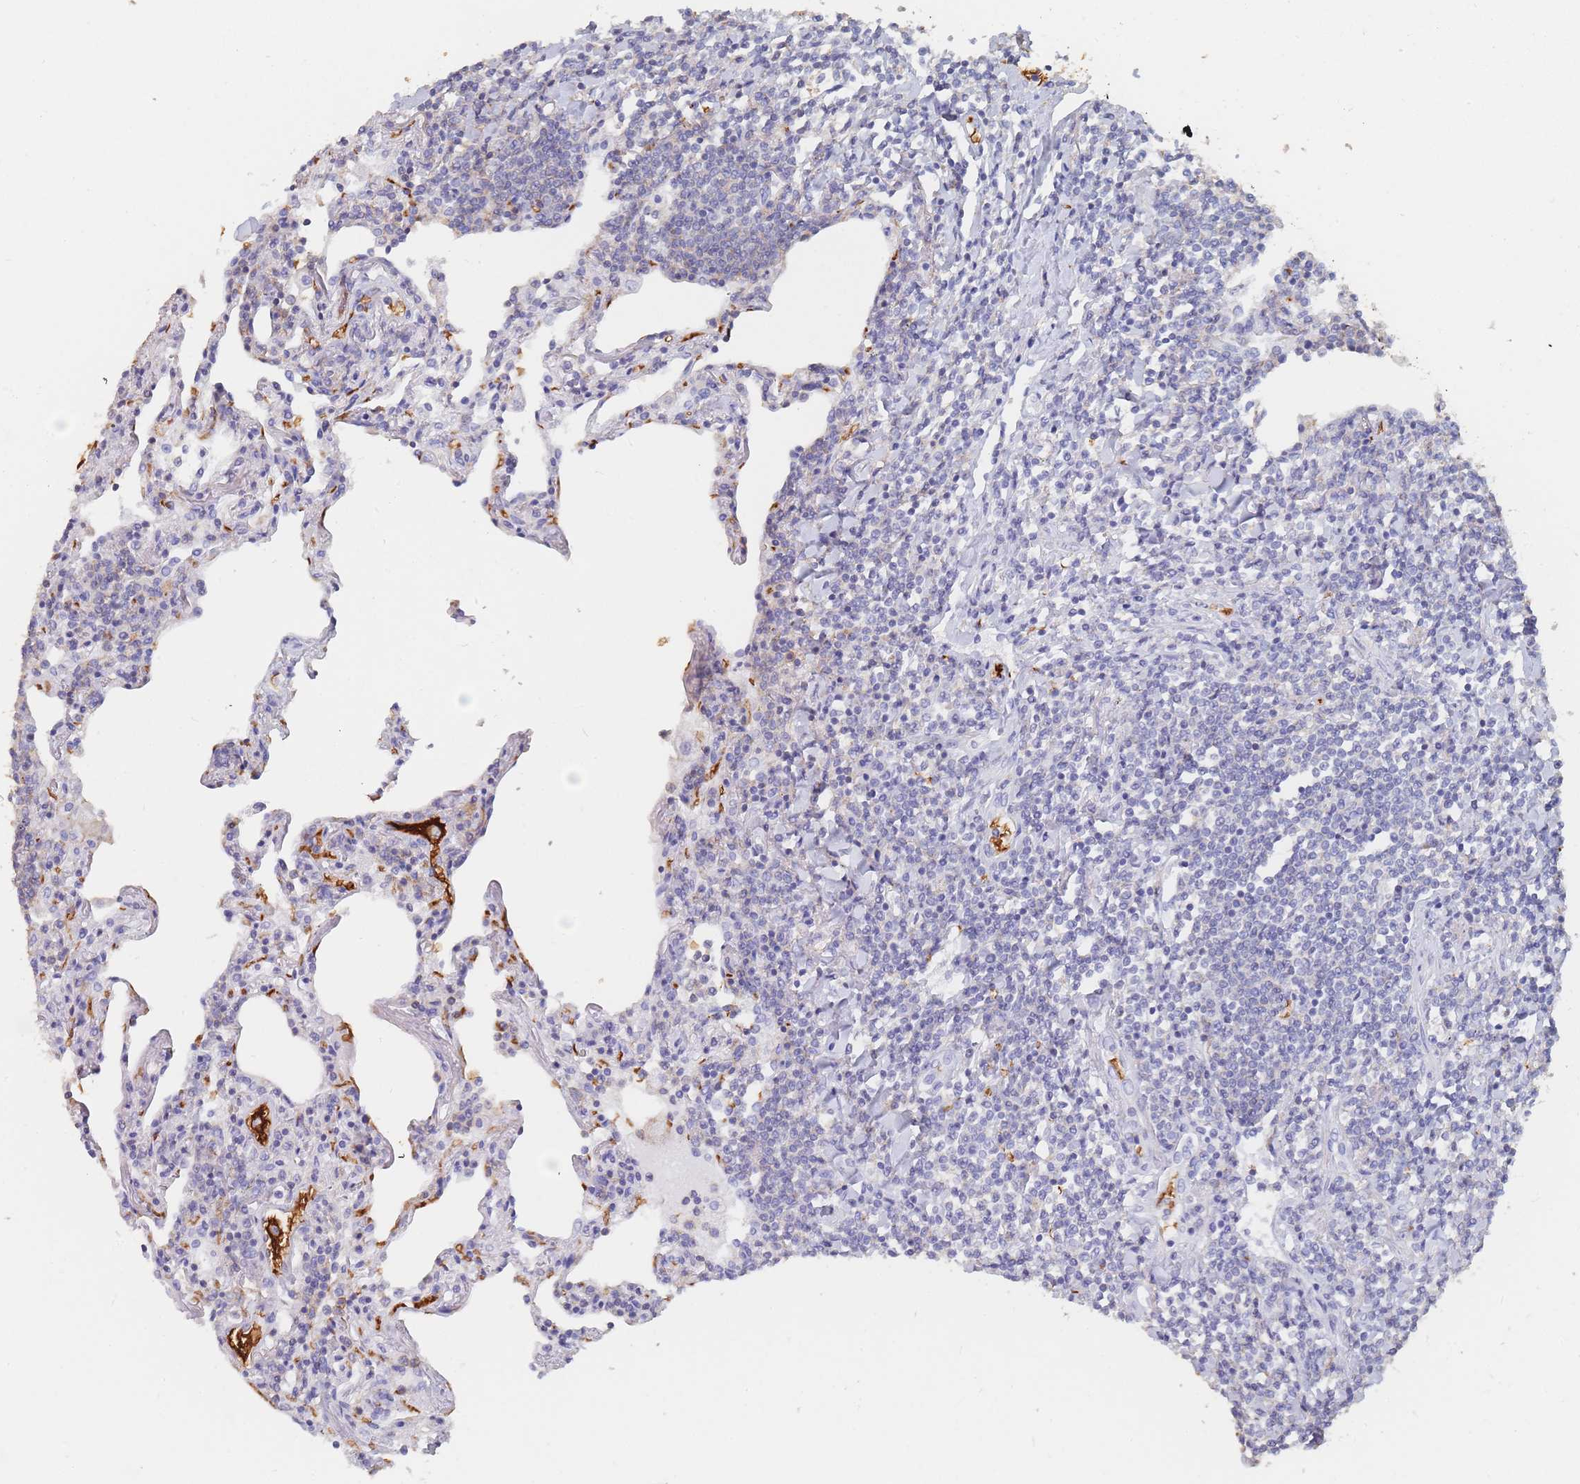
{"staining": {"intensity": "negative", "quantity": "none", "location": "none"}, "tissue": "lymphoma", "cell_type": "Tumor cells", "image_type": "cancer", "snomed": [{"axis": "morphology", "description": "Malignant lymphoma, non-Hodgkin's type, Low grade"}, {"axis": "topography", "description": "Lung"}], "caption": "DAB (3,3'-diaminobenzidine) immunohistochemical staining of human lymphoma shows no significant staining in tumor cells.", "gene": "SLC2A1", "patient": {"sex": "female", "age": 71}}